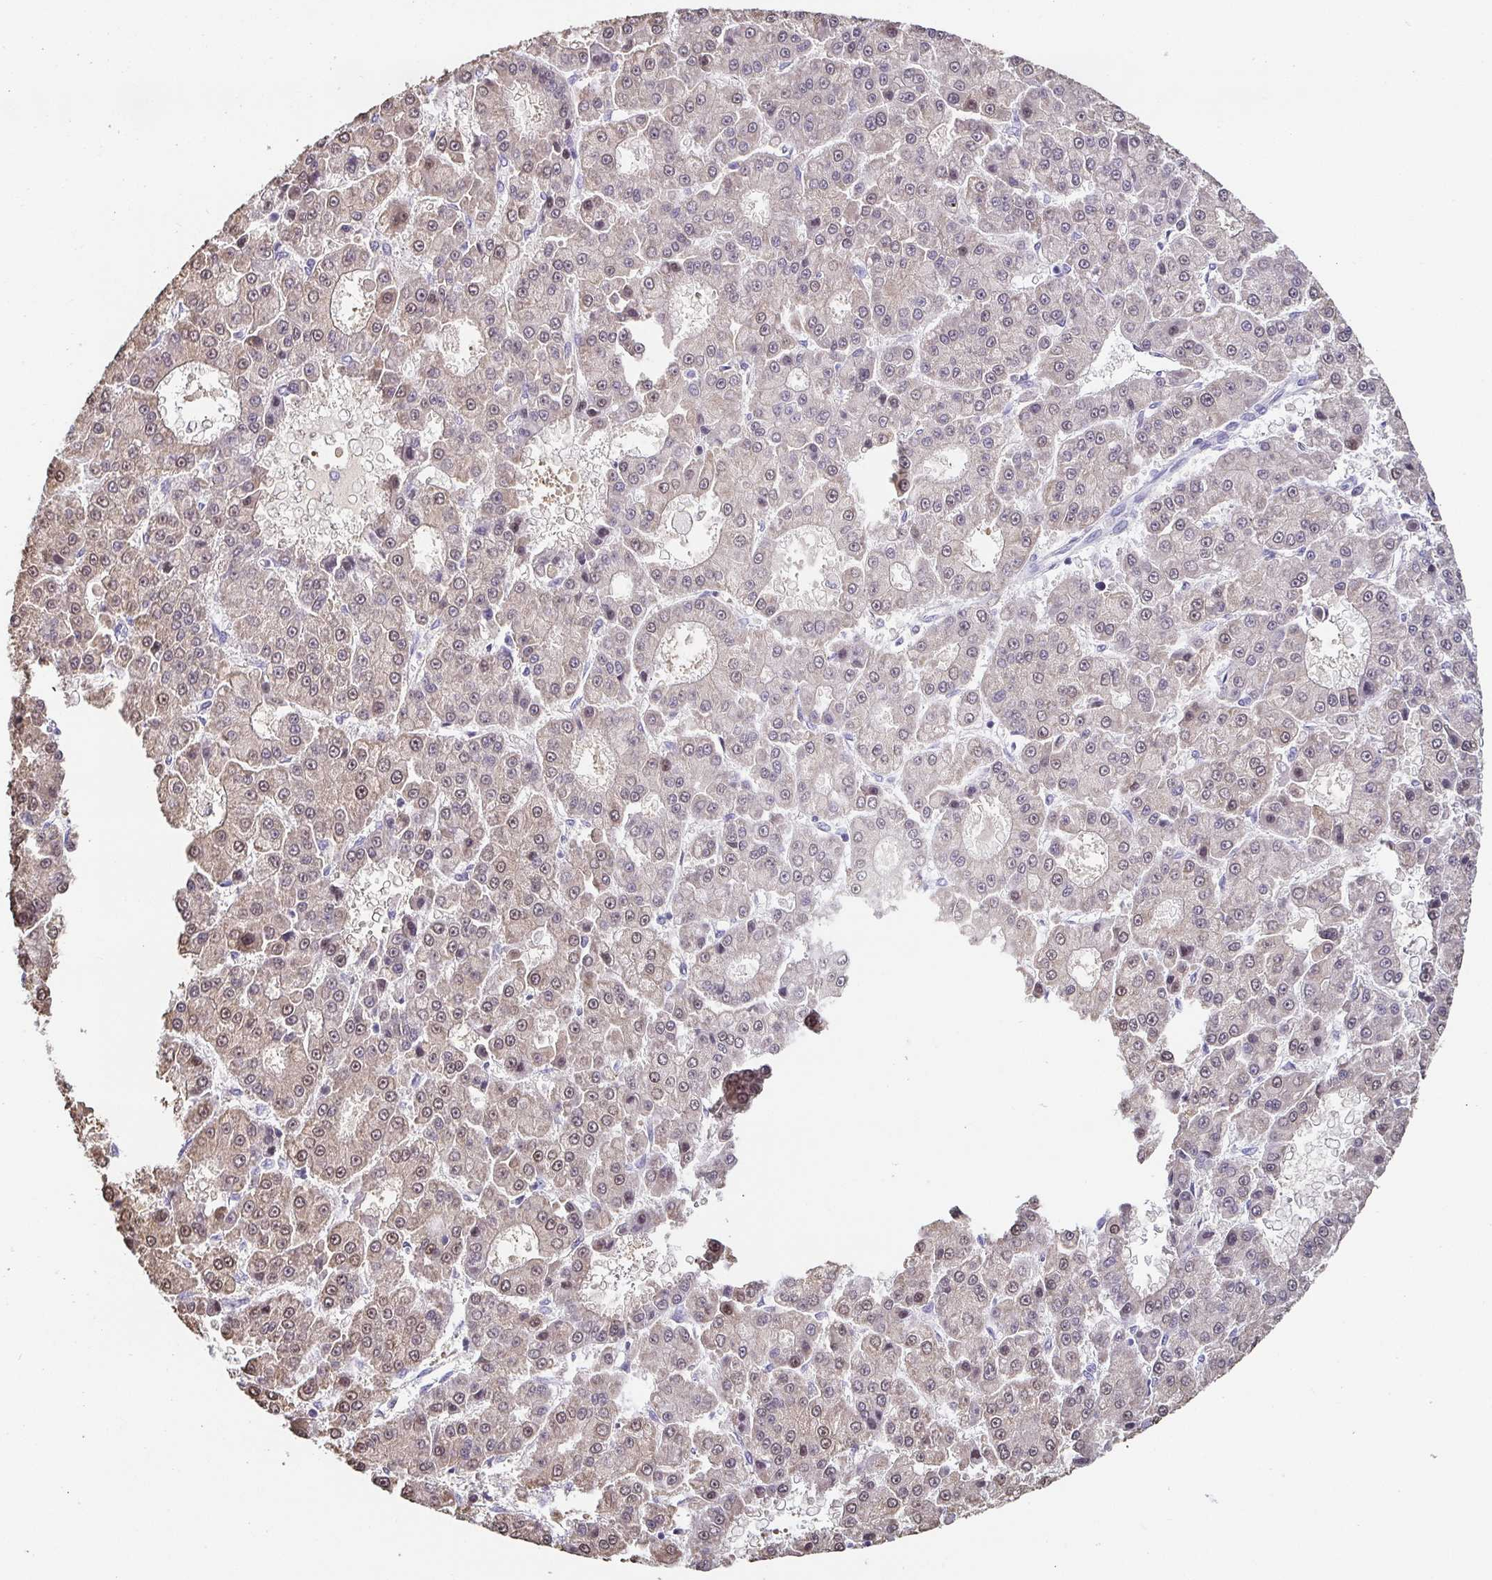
{"staining": {"intensity": "weak", "quantity": "<25%", "location": "nuclear"}, "tissue": "liver cancer", "cell_type": "Tumor cells", "image_type": "cancer", "snomed": [{"axis": "morphology", "description": "Carcinoma, Hepatocellular, NOS"}, {"axis": "topography", "description": "Liver"}], "caption": "The image shows no staining of tumor cells in liver cancer (hepatocellular carcinoma). (IHC, brightfield microscopy, high magnification).", "gene": "PIWIL3", "patient": {"sex": "male", "age": 70}}